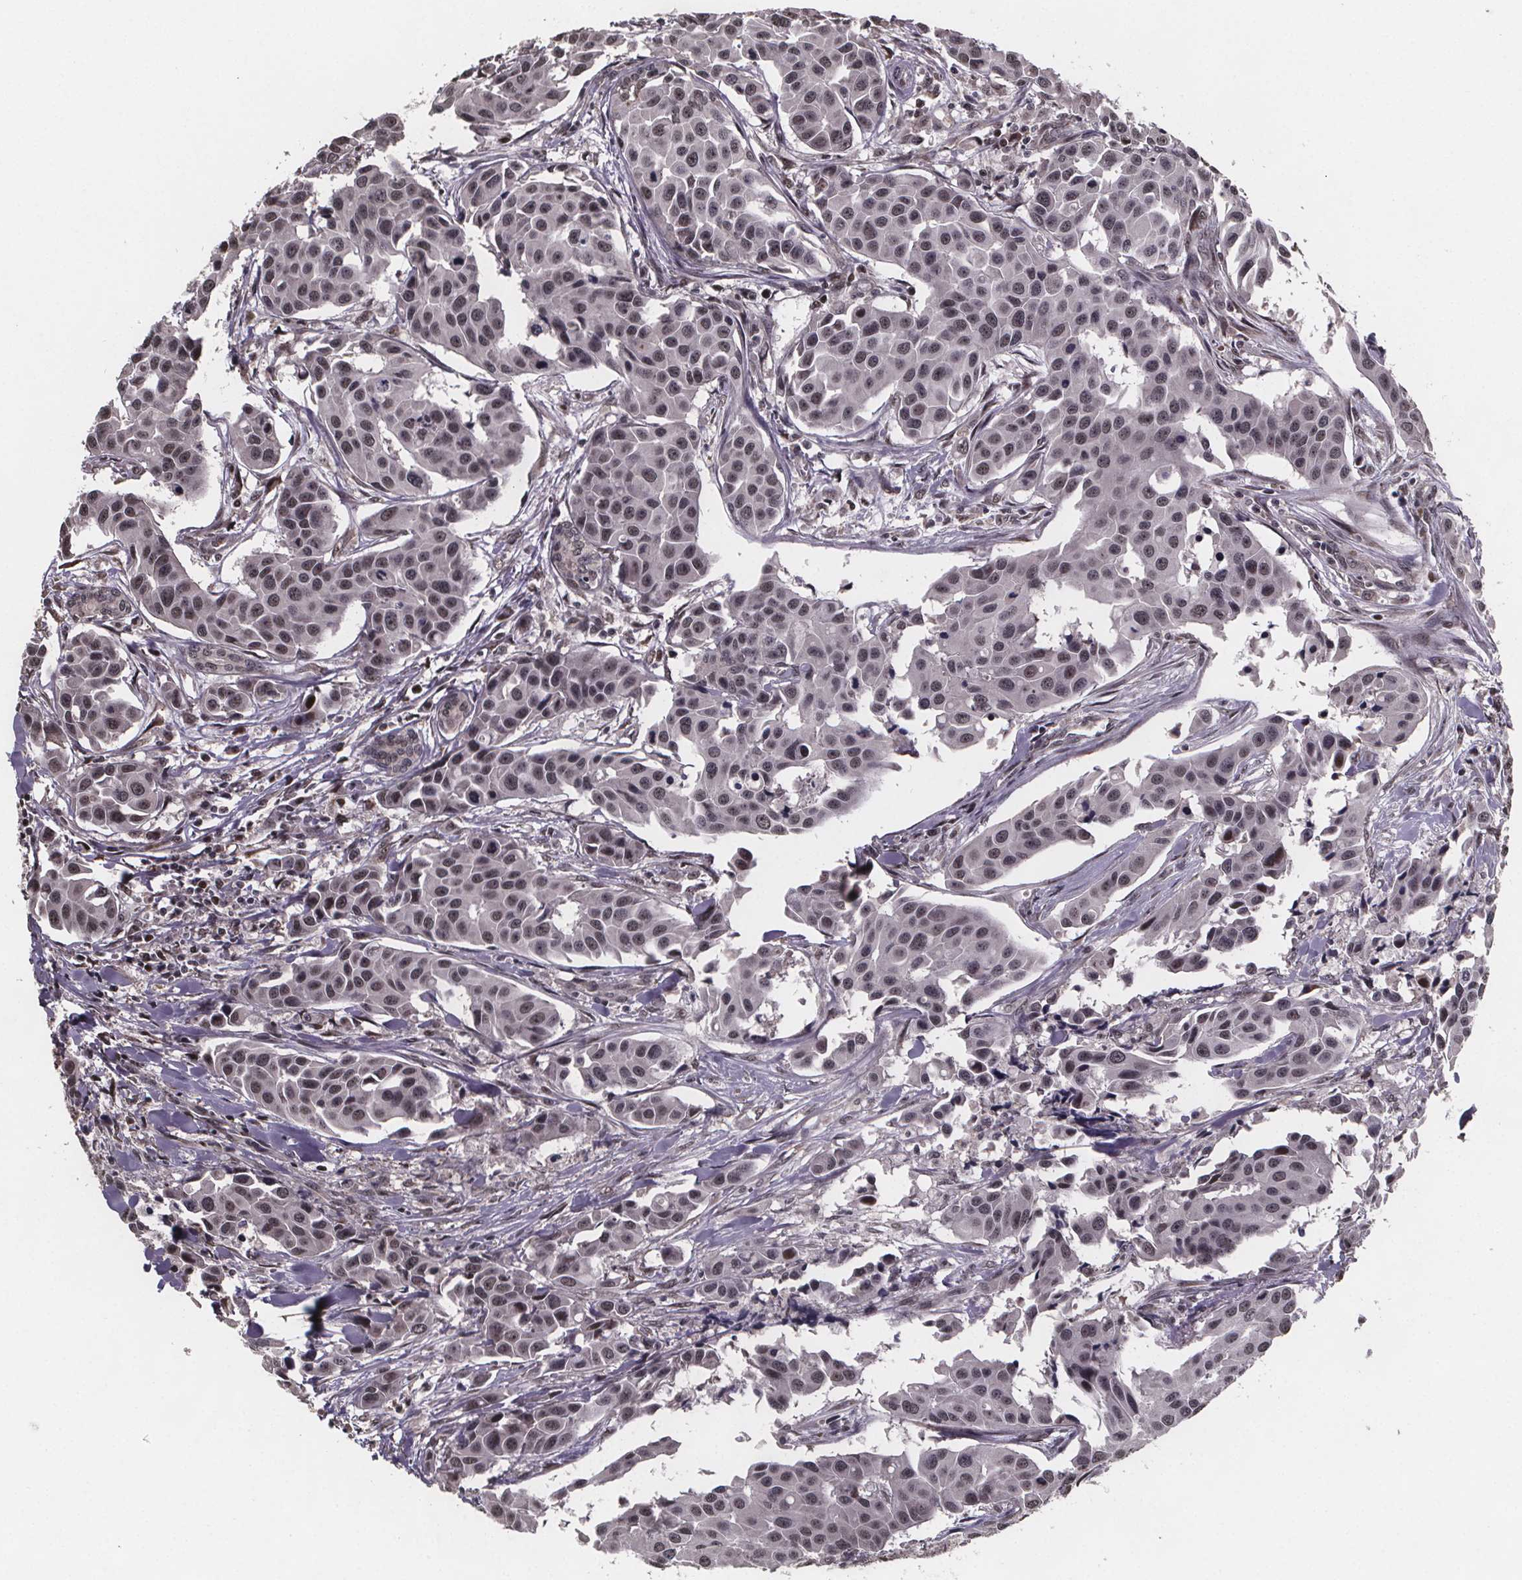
{"staining": {"intensity": "weak", "quantity": ">75%", "location": "nuclear"}, "tissue": "head and neck cancer", "cell_type": "Tumor cells", "image_type": "cancer", "snomed": [{"axis": "morphology", "description": "Adenocarcinoma, NOS"}, {"axis": "topography", "description": "Head-Neck"}], "caption": "A brown stain labels weak nuclear staining of a protein in human head and neck cancer tumor cells.", "gene": "U2SURP", "patient": {"sex": "male", "age": 76}}